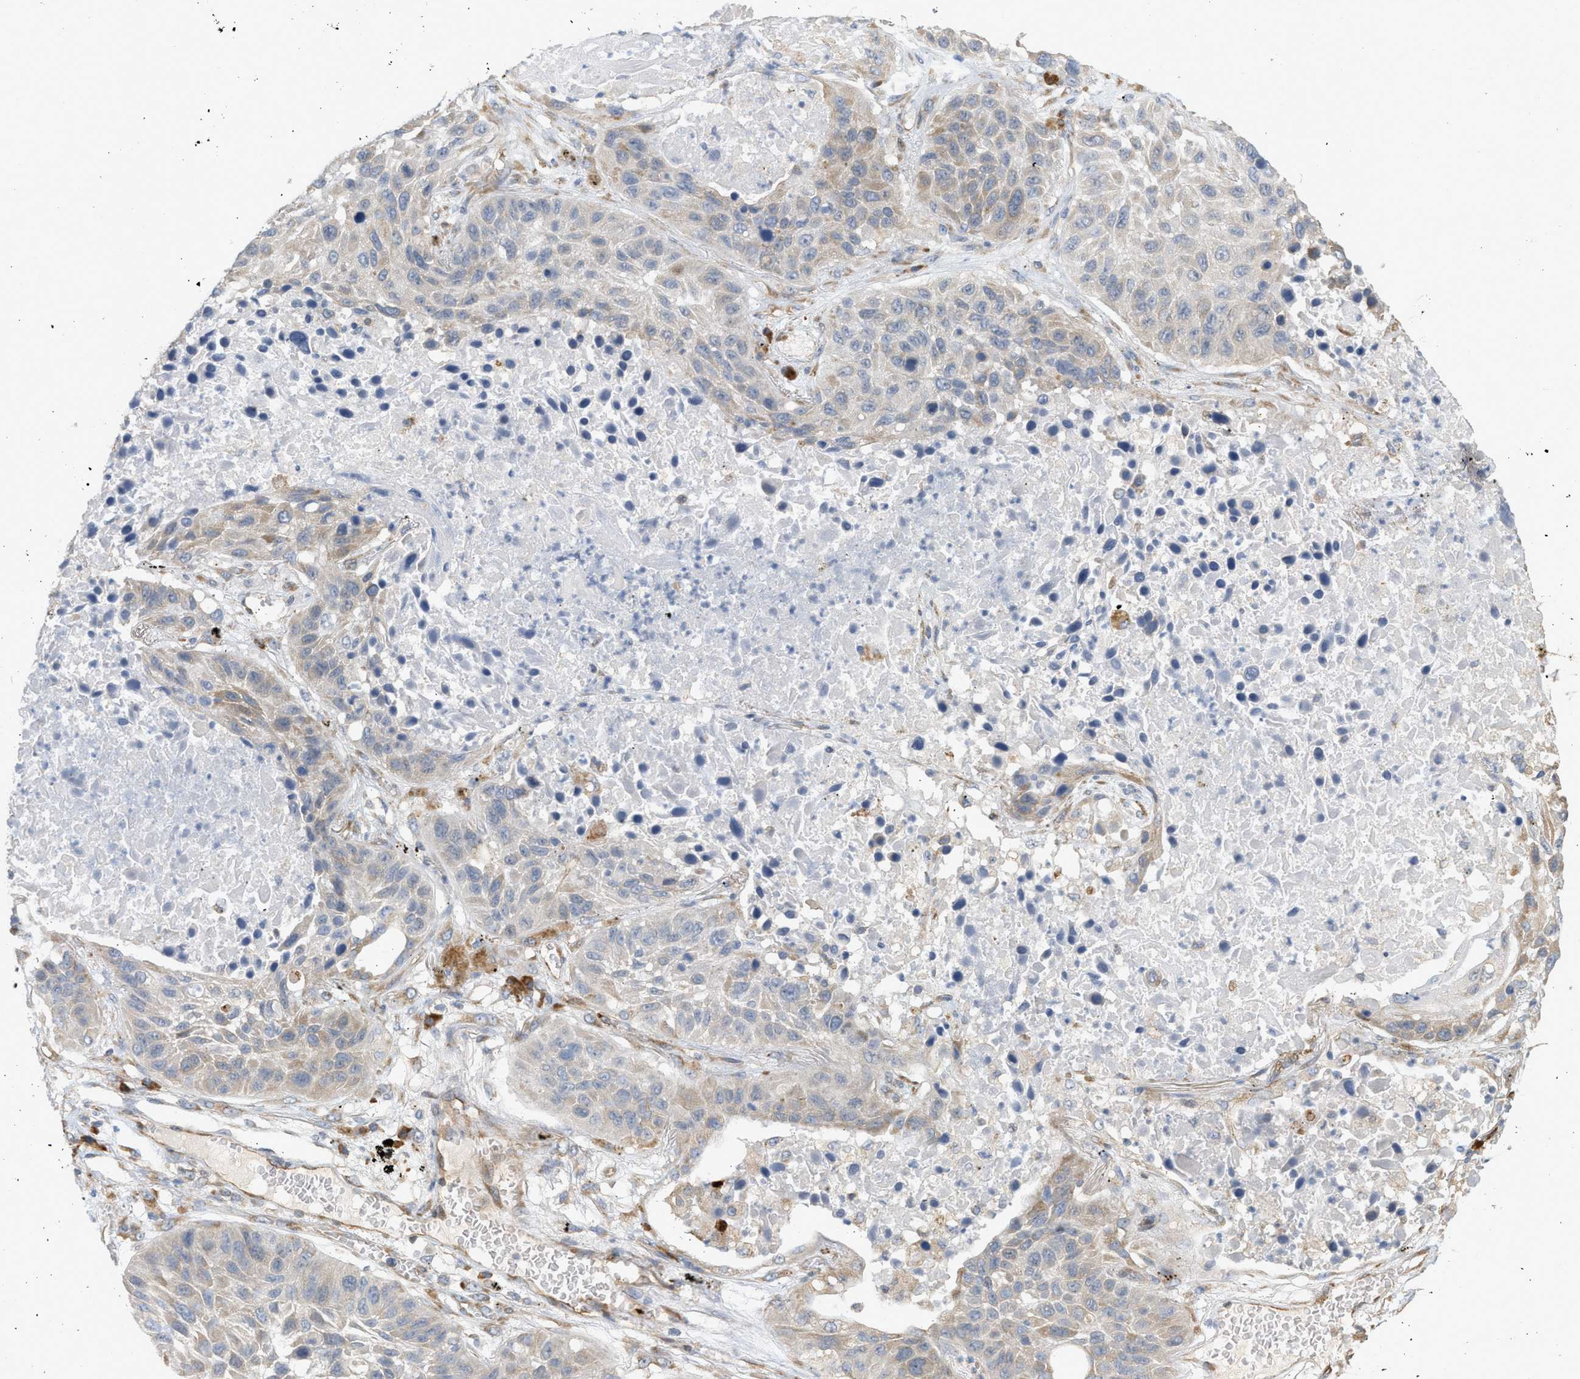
{"staining": {"intensity": "weak", "quantity": ">75%", "location": "cytoplasmic/membranous"}, "tissue": "lung cancer", "cell_type": "Tumor cells", "image_type": "cancer", "snomed": [{"axis": "morphology", "description": "Squamous cell carcinoma, NOS"}, {"axis": "topography", "description": "Lung"}], "caption": "Immunohistochemical staining of human lung cancer (squamous cell carcinoma) exhibits low levels of weak cytoplasmic/membranous protein expression in about >75% of tumor cells.", "gene": "SVOP", "patient": {"sex": "male", "age": 57}}